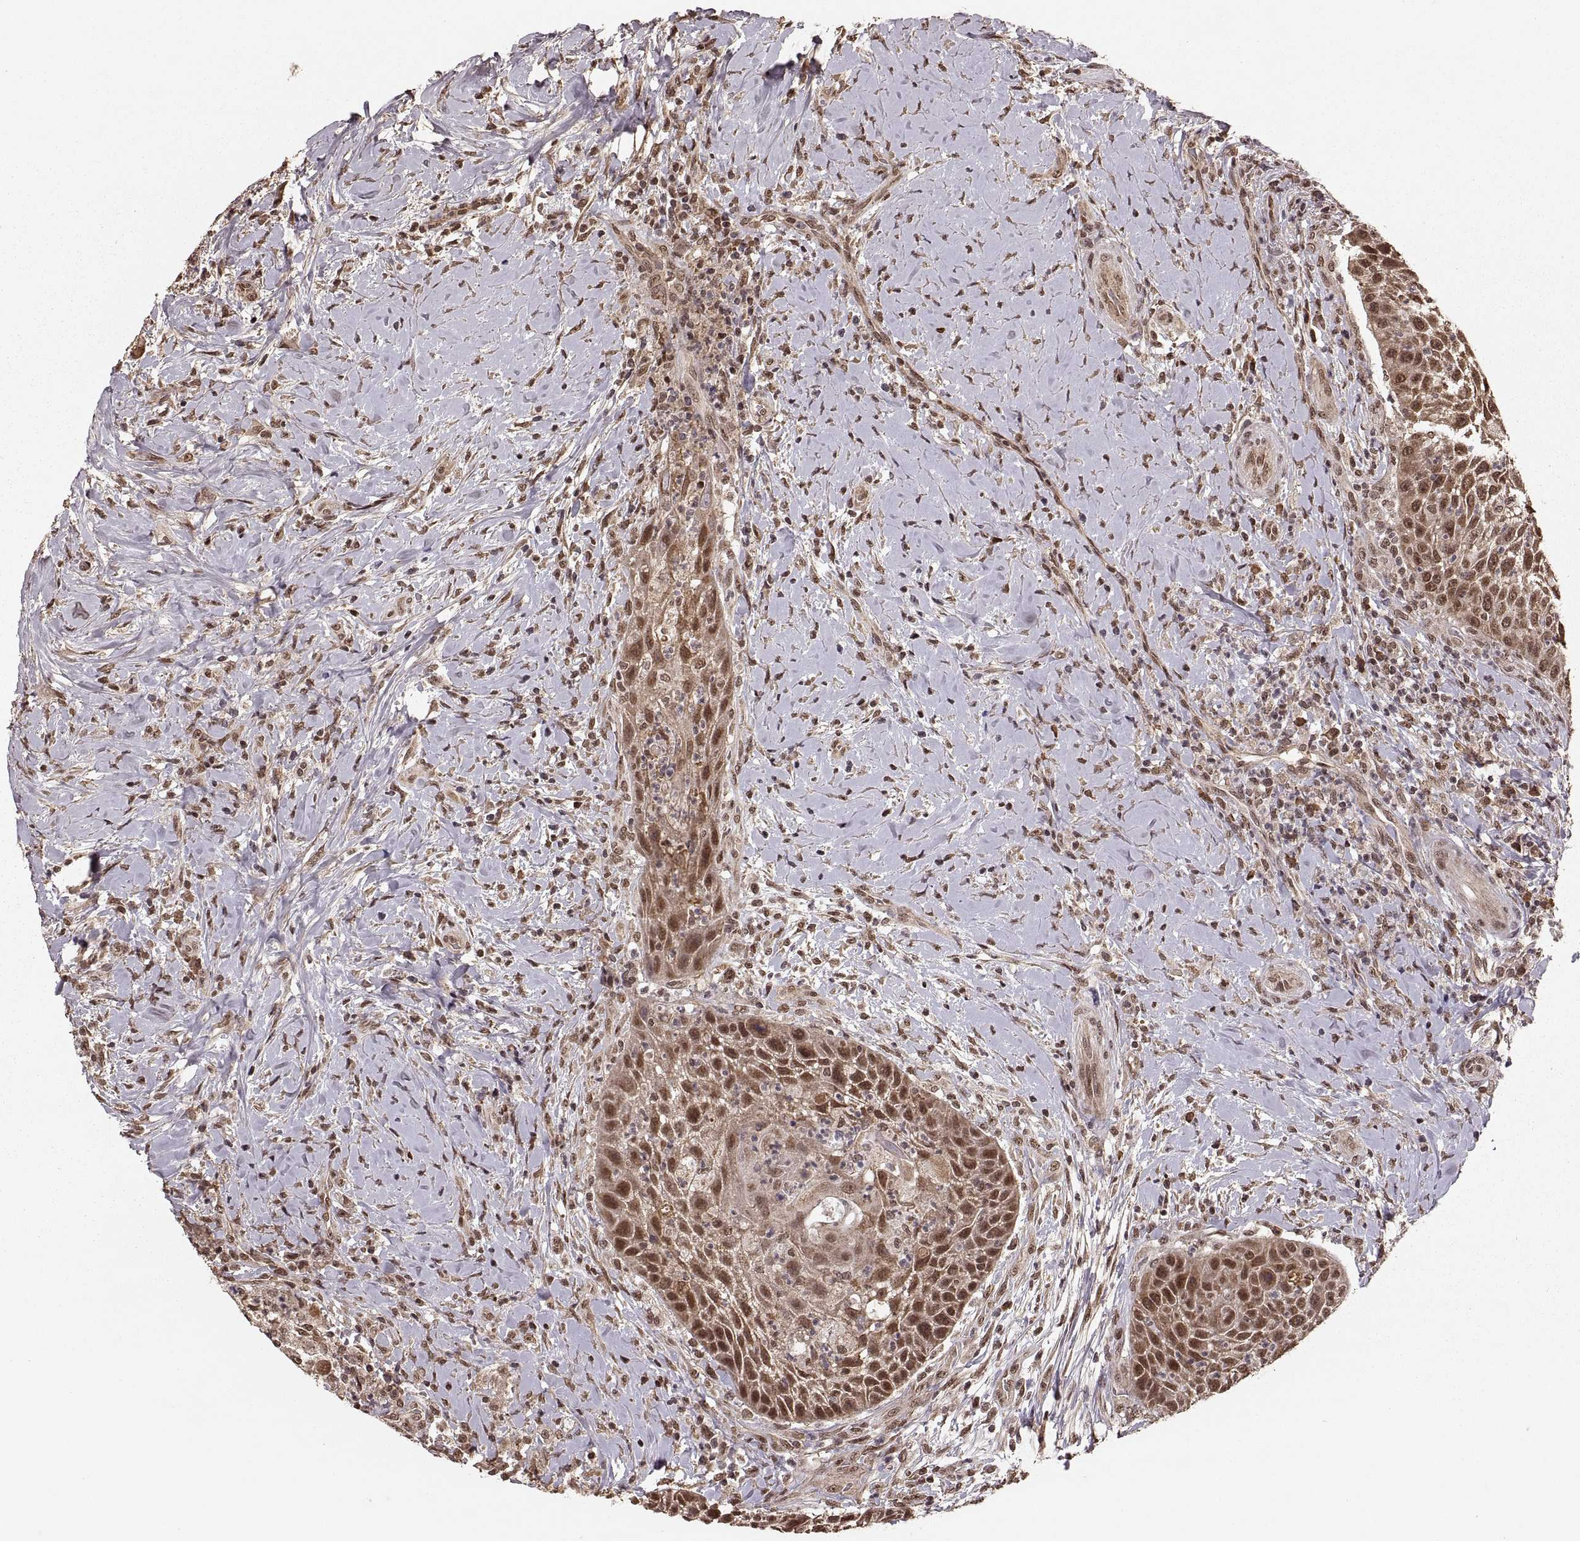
{"staining": {"intensity": "moderate", "quantity": ">75%", "location": "cytoplasmic/membranous,nuclear"}, "tissue": "head and neck cancer", "cell_type": "Tumor cells", "image_type": "cancer", "snomed": [{"axis": "morphology", "description": "Squamous cell carcinoma, NOS"}, {"axis": "topography", "description": "Head-Neck"}], "caption": "Protein expression analysis of head and neck cancer exhibits moderate cytoplasmic/membranous and nuclear staining in approximately >75% of tumor cells.", "gene": "RFT1", "patient": {"sex": "male", "age": 69}}